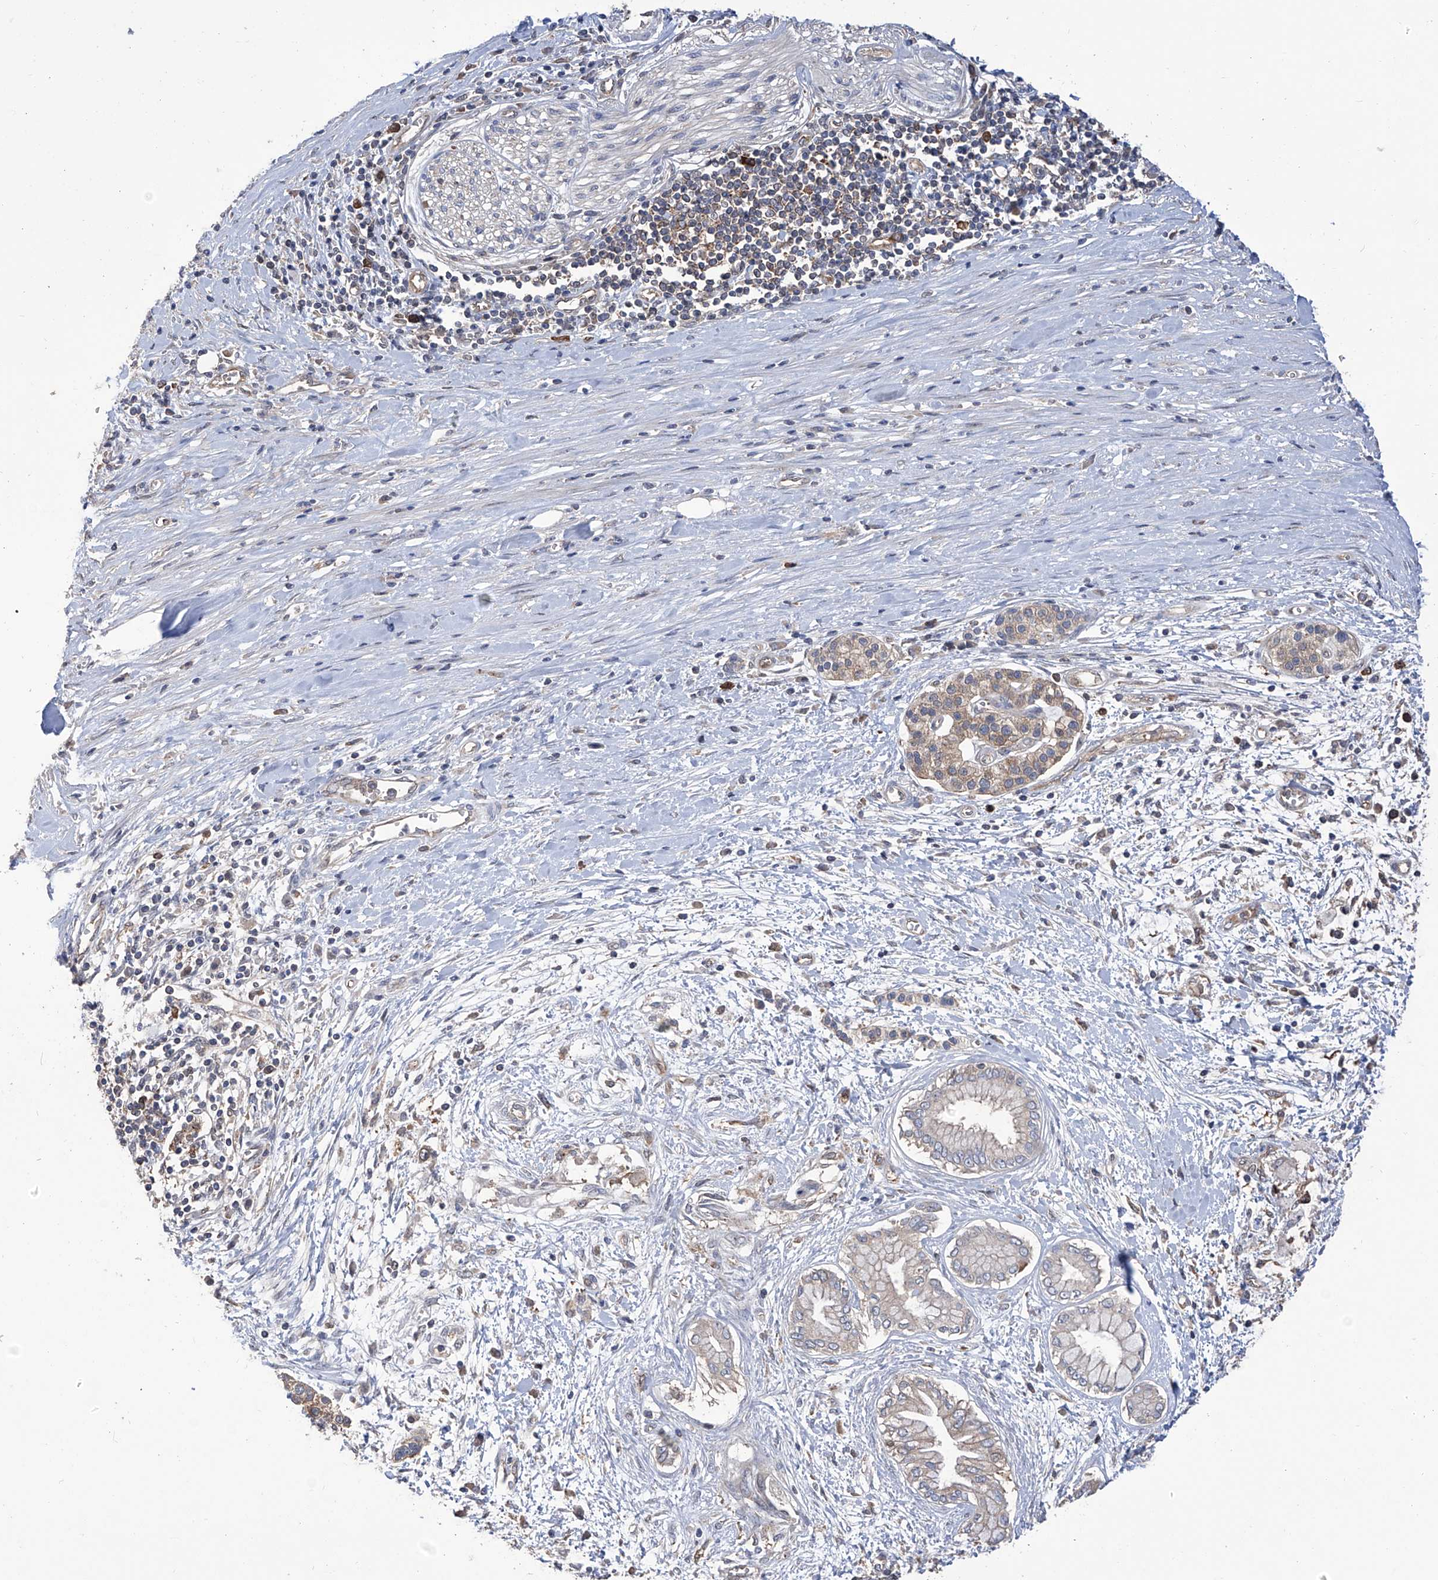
{"staining": {"intensity": "weak", "quantity": "25%-75%", "location": "cytoplasmic/membranous"}, "tissue": "pancreatic cancer", "cell_type": "Tumor cells", "image_type": "cancer", "snomed": [{"axis": "morphology", "description": "Adenocarcinoma, NOS"}, {"axis": "topography", "description": "Pancreas"}], "caption": "The photomicrograph exhibits immunohistochemical staining of pancreatic cancer (adenocarcinoma). There is weak cytoplasmic/membranous expression is seen in approximately 25%-75% of tumor cells.", "gene": "NUDT17", "patient": {"sex": "male", "age": 58}}